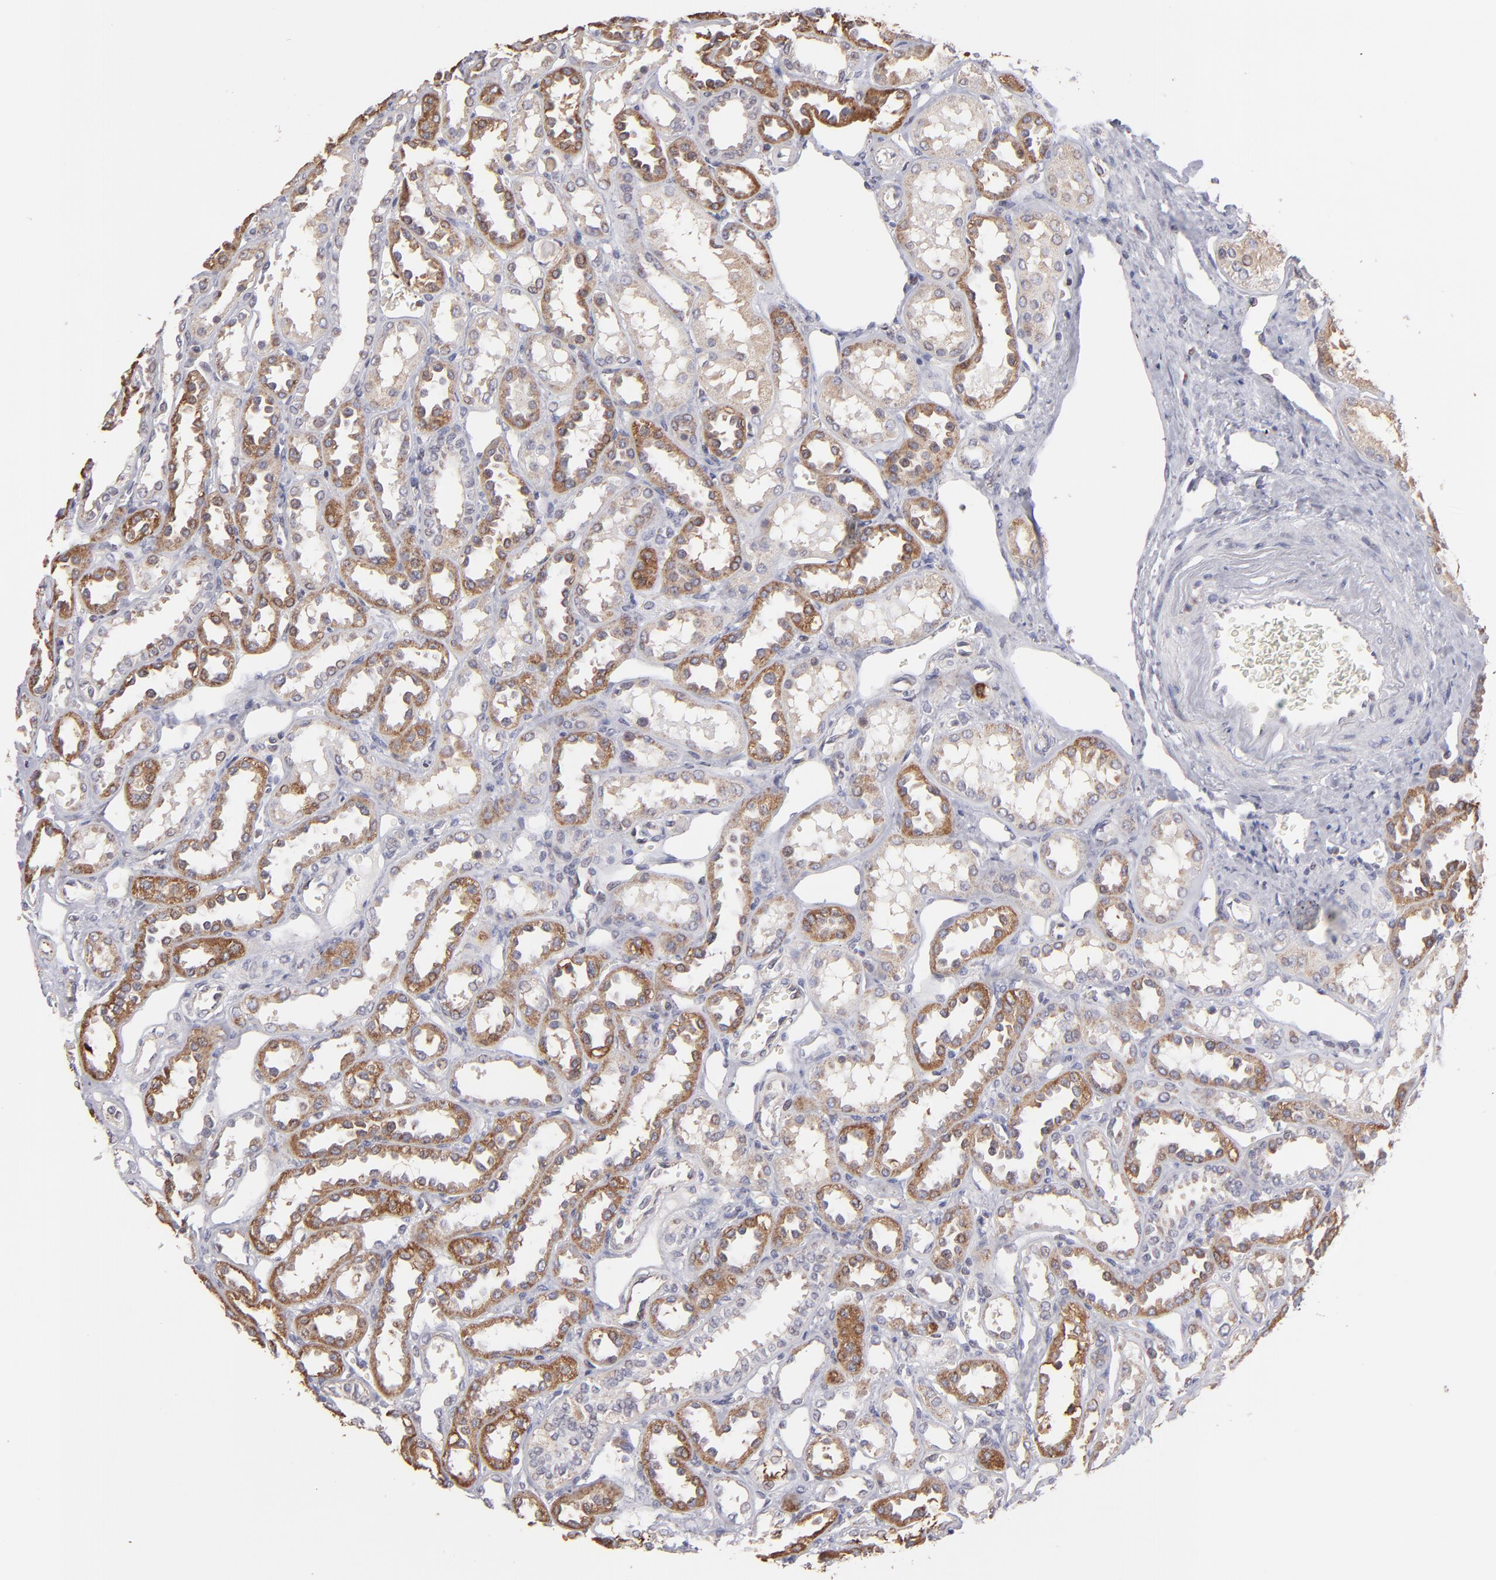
{"staining": {"intensity": "weak", "quantity": "<25%", "location": "nuclear"}, "tissue": "kidney", "cell_type": "Cells in glomeruli", "image_type": "normal", "snomed": [{"axis": "morphology", "description": "Normal tissue, NOS"}, {"axis": "topography", "description": "Kidney"}], "caption": "DAB (3,3'-diaminobenzidine) immunohistochemical staining of benign kidney shows no significant expression in cells in glomeruli.", "gene": "SLC15A1", "patient": {"sex": "female", "age": 52}}